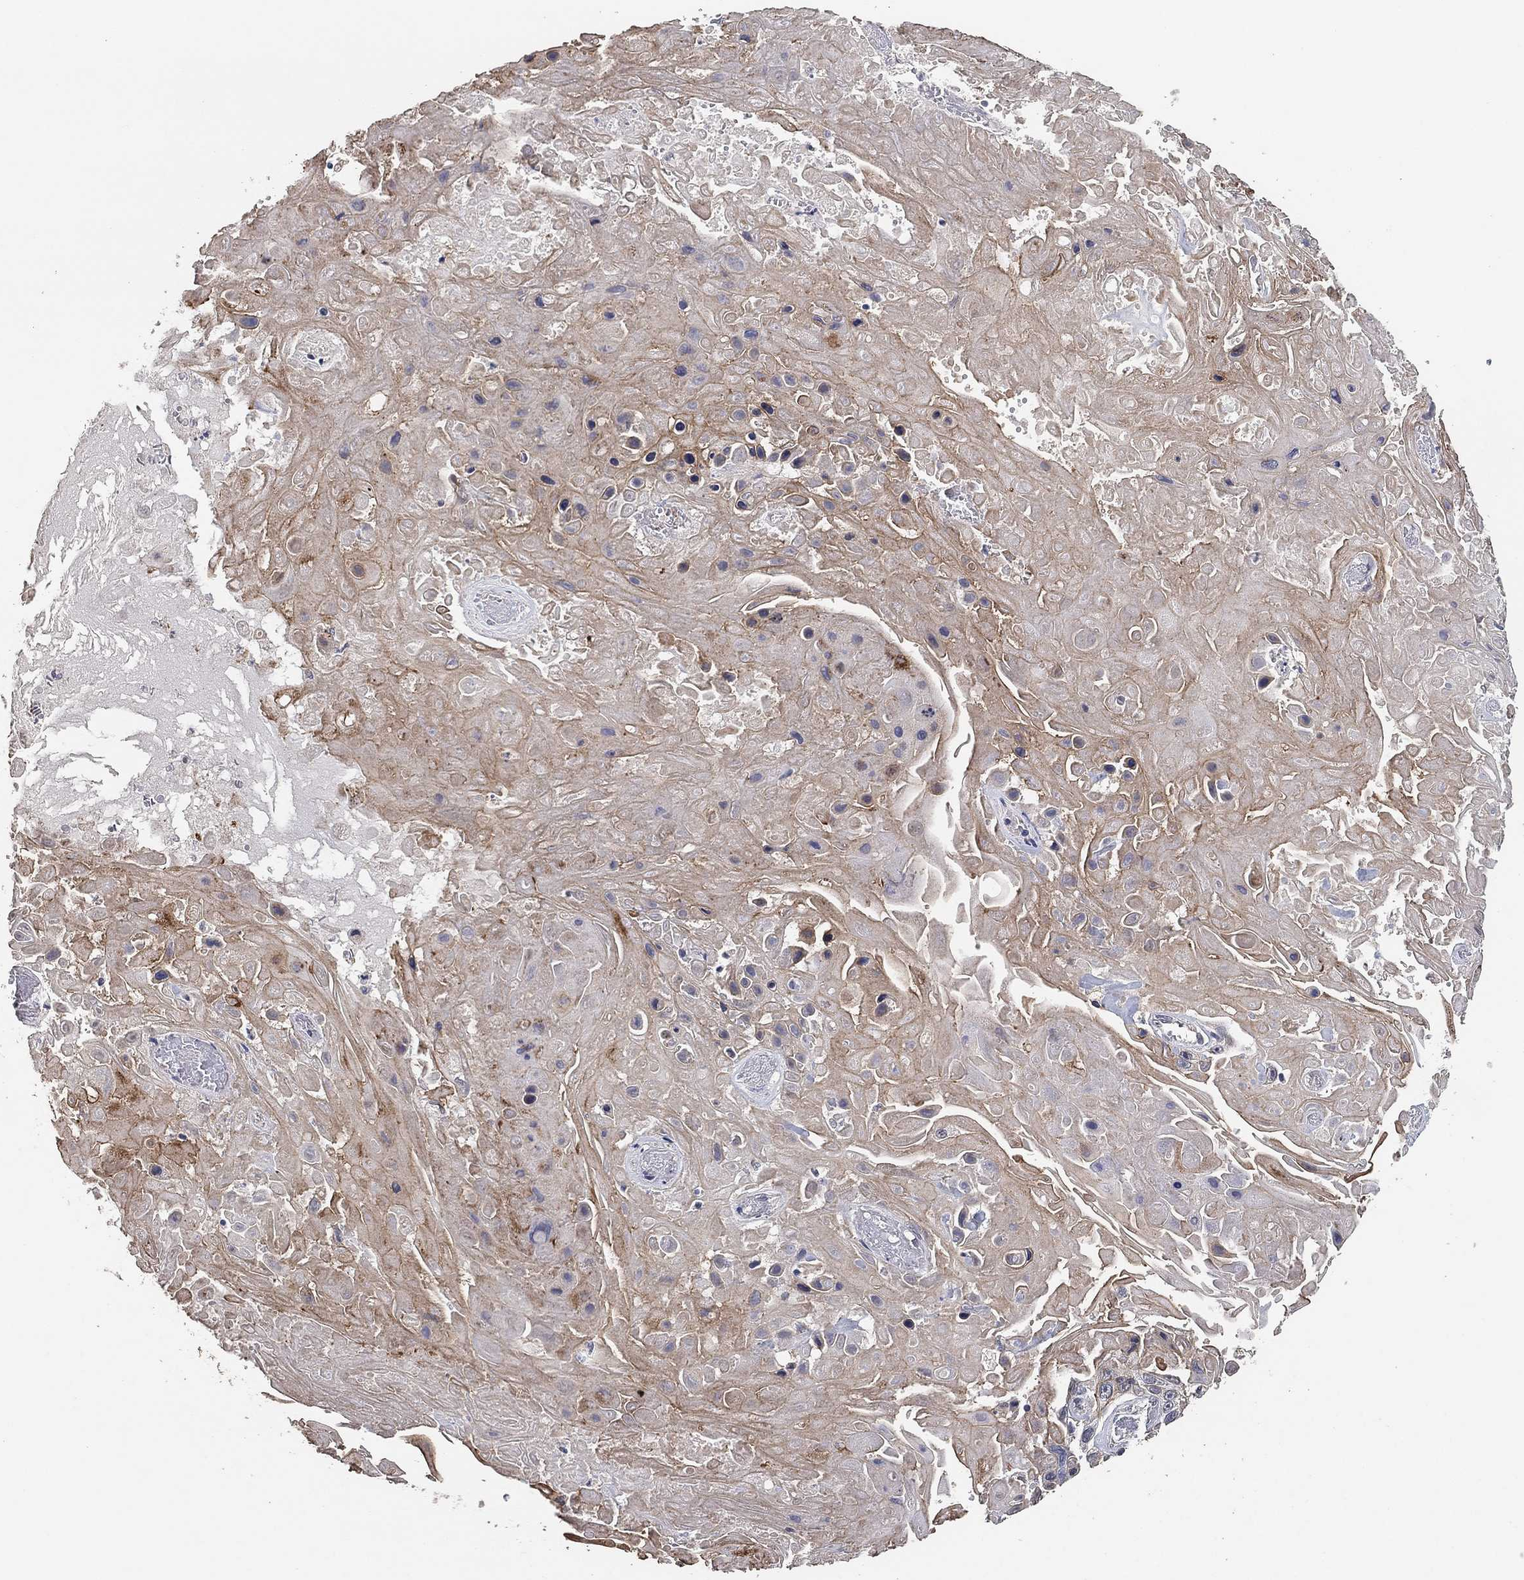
{"staining": {"intensity": "moderate", "quantity": "25%-75%", "location": "cytoplasmic/membranous"}, "tissue": "skin cancer", "cell_type": "Tumor cells", "image_type": "cancer", "snomed": [{"axis": "morphology", "description": "Squamous cell carcinoma, NOS"}, {"axis": "topography", "description": "Skin"}], "caption": "Protein expression analysis of skin squamous cell carcinoma demonstrates moderate cytoplasmic/membranous staining in about 25%-75% of tumor cells.", "gene": "DSG1", "patient": {"sex": "male", "age": 82}}